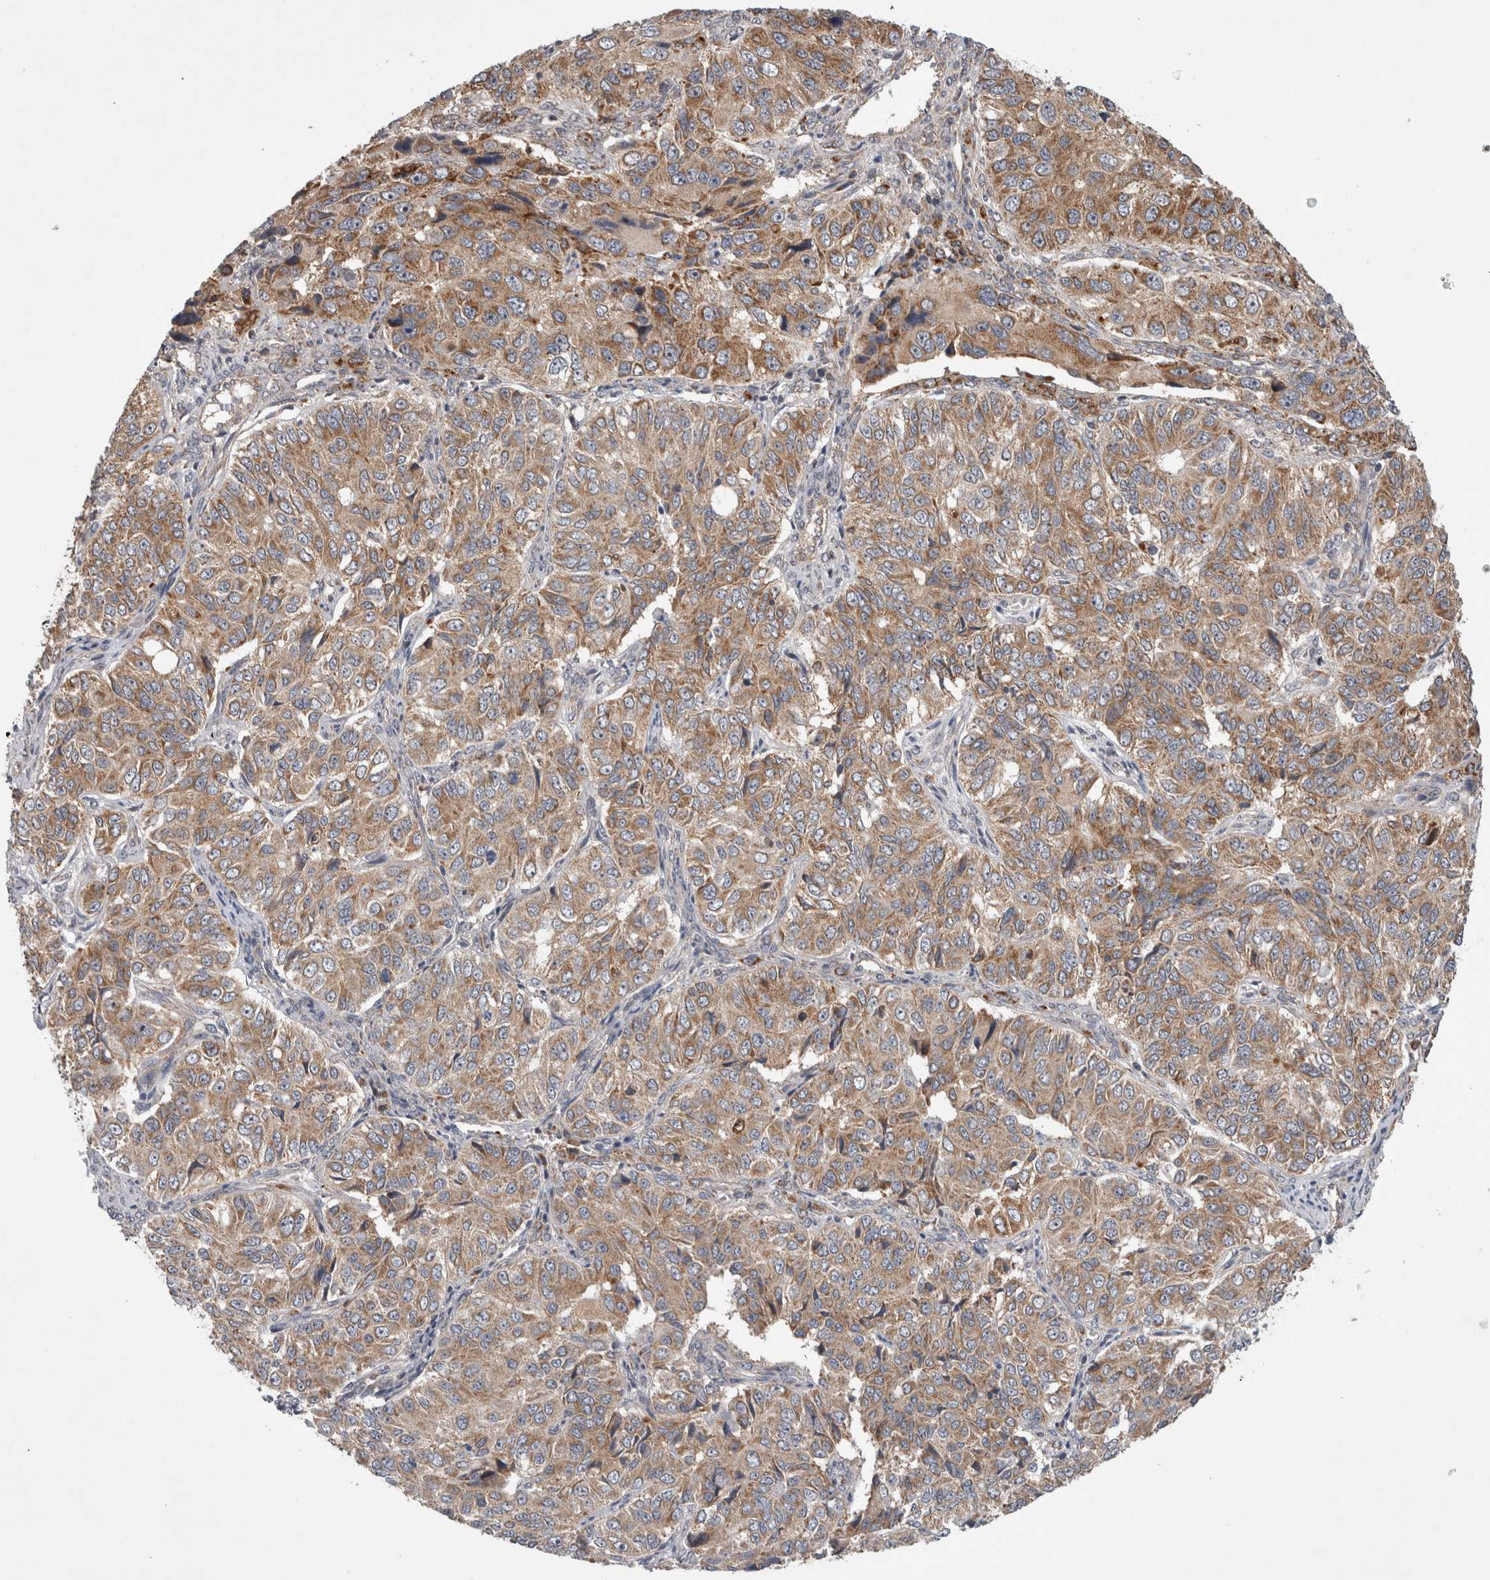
{"staining": {"intensity": "moderate", "quantity": ">75%", "location": "cytoplasmic/membranous"}, "tissue": "ovarian cancer", "cell_type": "Tumor cells", "image_type": "cancer", "snomed": [{"axis": "morphology", "description": "Carcinoma, endometroid"}, {"axis": "topography", "description": "Ovary"}], "caption": "Protein staining exhibits moderate cytoplasmic/membranous positivity in approximately >75% of tumor cells in ovarian cancer.", "gene": "ADGRL3", "patient": {"sex": "female", "age": 51}}